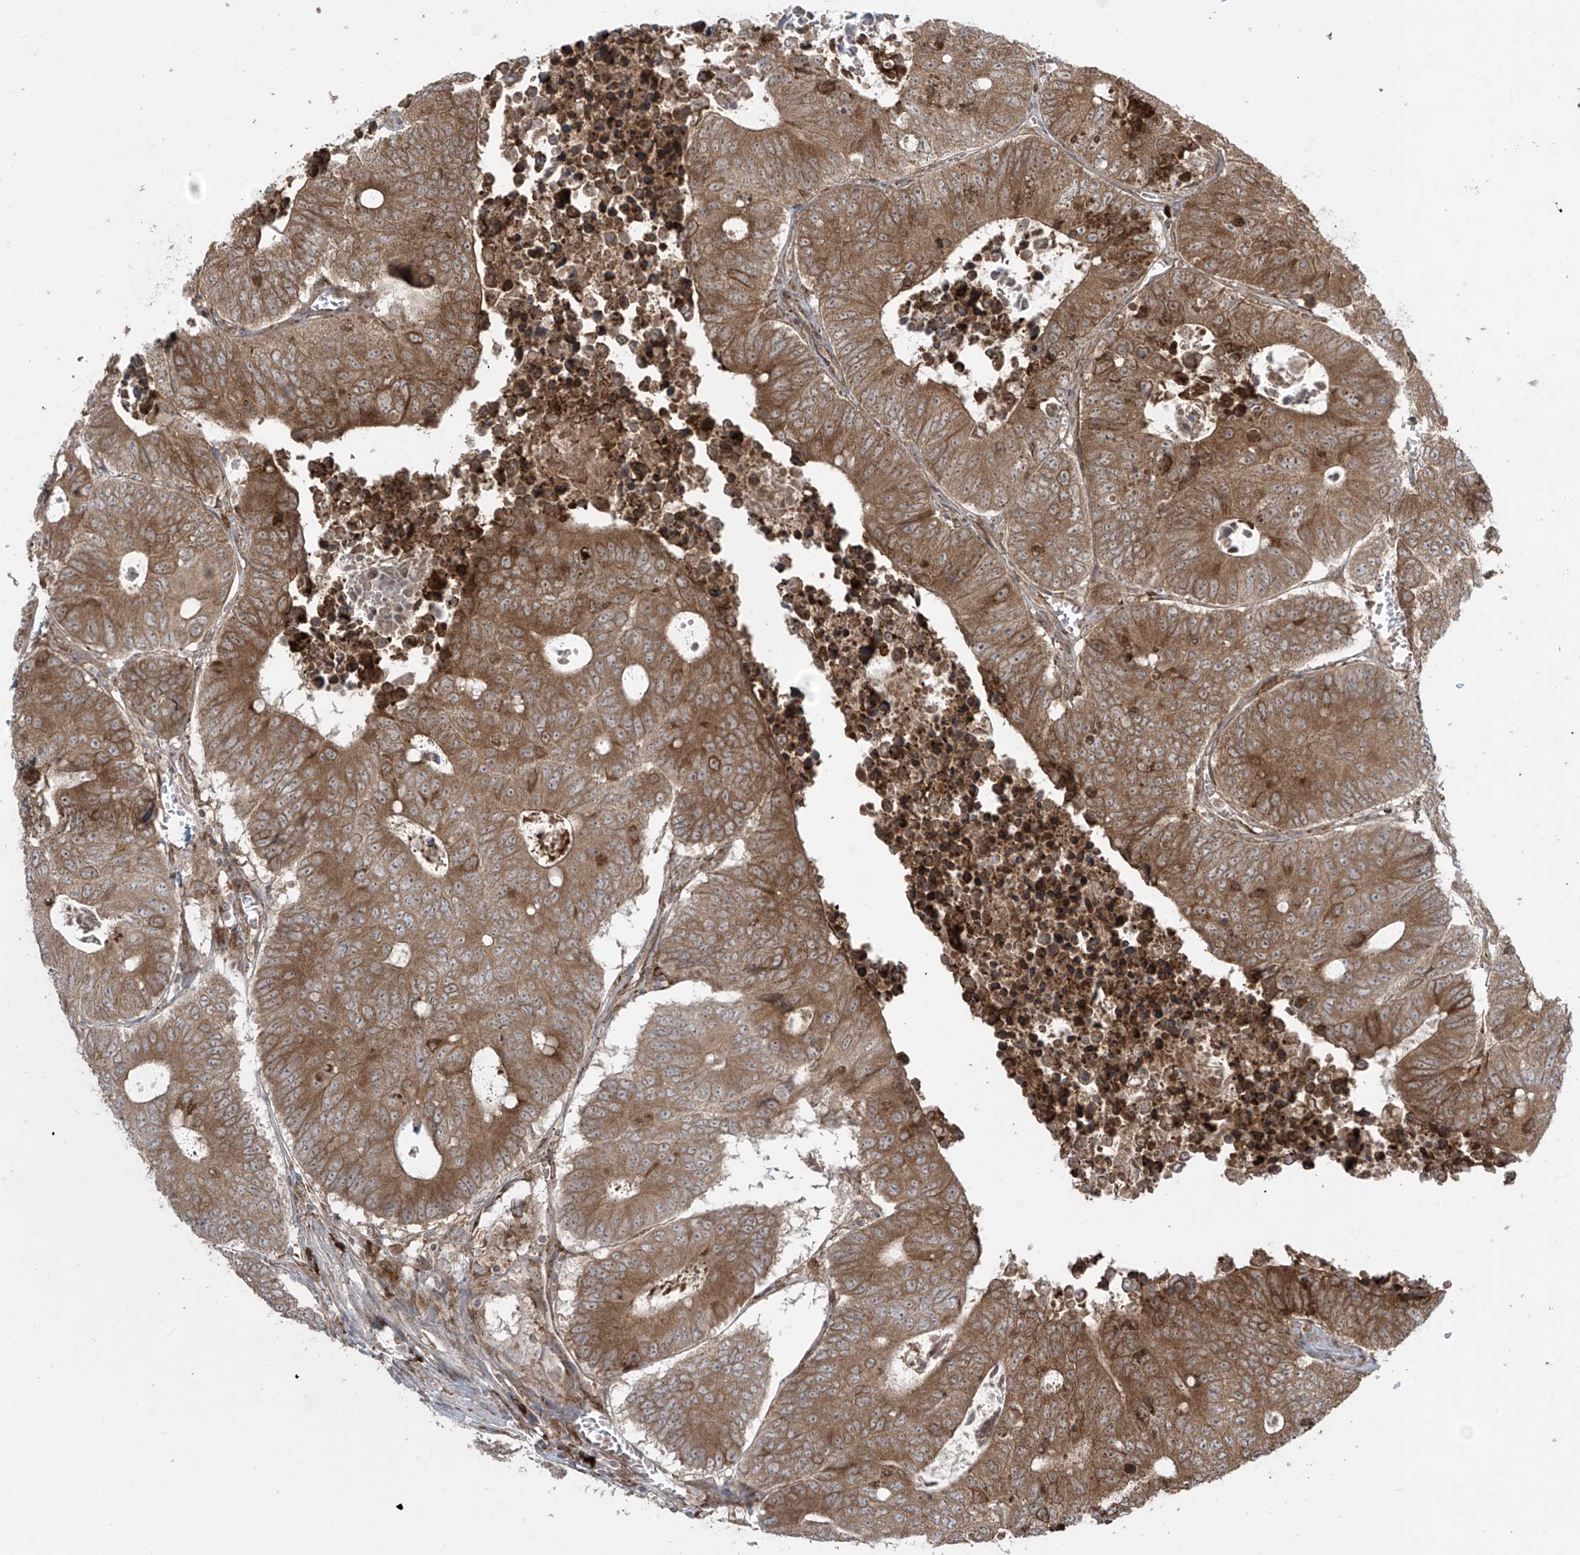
{"staining": {"intensity": "moderate", "quantity": ">75%", "location": "cytoplasmic/membranous"}, "tissue": "colorectal cancer", "cell_type": "Tumor cells", "image_type": "cancer", "snomed": [{"axis": "morphology", "description": "Adenocarcinoma, NOS"}, {"axis": "topography", "description": "Colon"}], "caption": "Colorectal cancer (adenocarcinoma) stained with DAB (3,3'-diaminobenzidine) immunohistochemistry (IHC) exhibits medium levels of moderate cytoplasmic/membranous positivity in about >75% of tumor cells. The staining is performed using DAB (3,3'-diaminobenzidine) brown chromogen to label protein expression. The nuclei are counter-stained blue using hematoxylin.", "gene": "PPAT", "patient": {"sex": "male", "age": 87}}